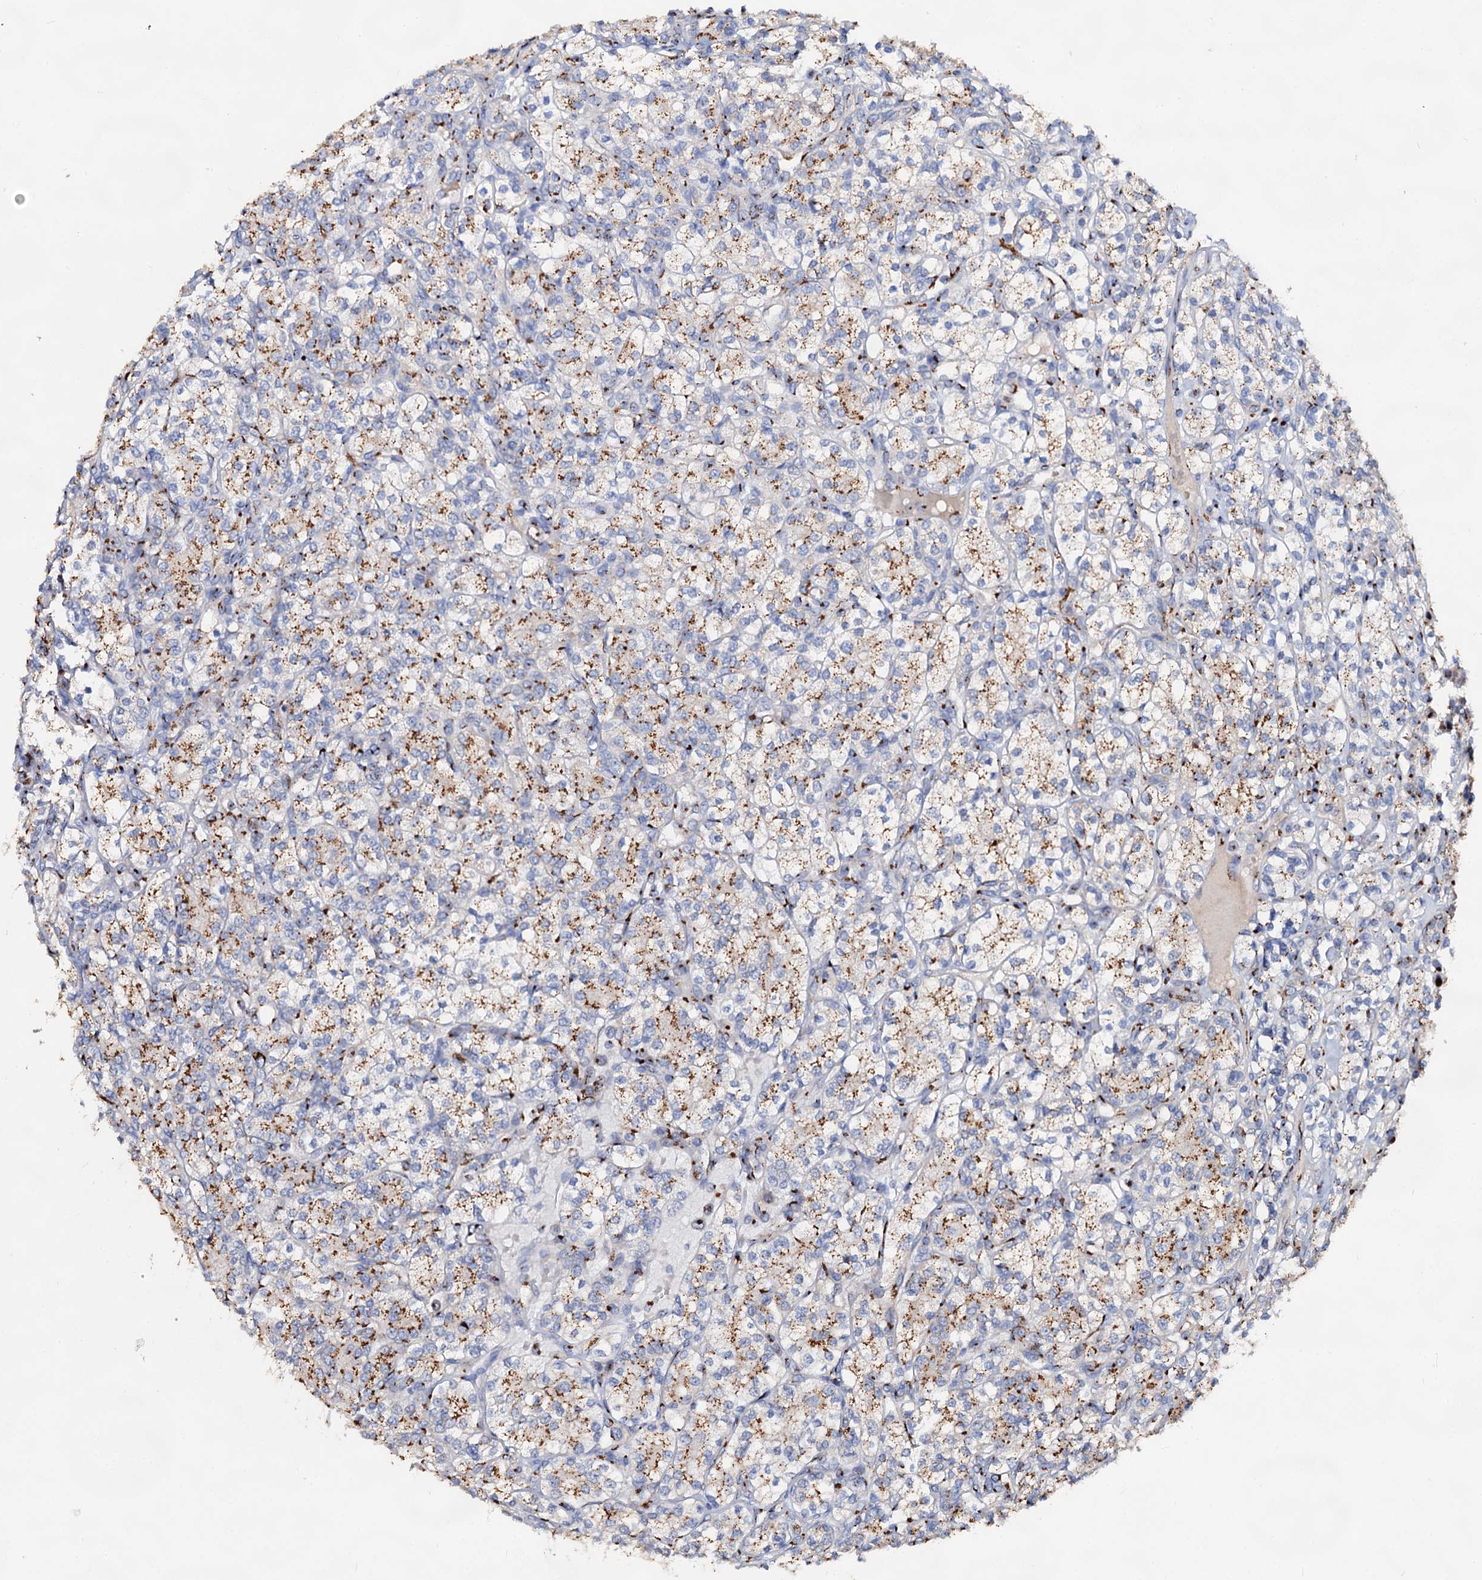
{"staining": {"intensity": "moderate", "quantity": ">75%", "location": "cytoplasmic/membranous"}, "tissue": "renal cancer", "cell_type": "Tumor cells", "image_type": "cancer", "snomed": [{"axis": "morphology", "description": "Adenocarcinoma, NOS"}, {"axis": "topography", "description": "Kidney"}], "caption": "Protein expression analysis of renal adenocarcinoma shows moderate cytoplasmic/membranous staining in about >75% of tumor cells.", "gene": "TM9SF3", "patient": {"sex": "male", "age": 77}}